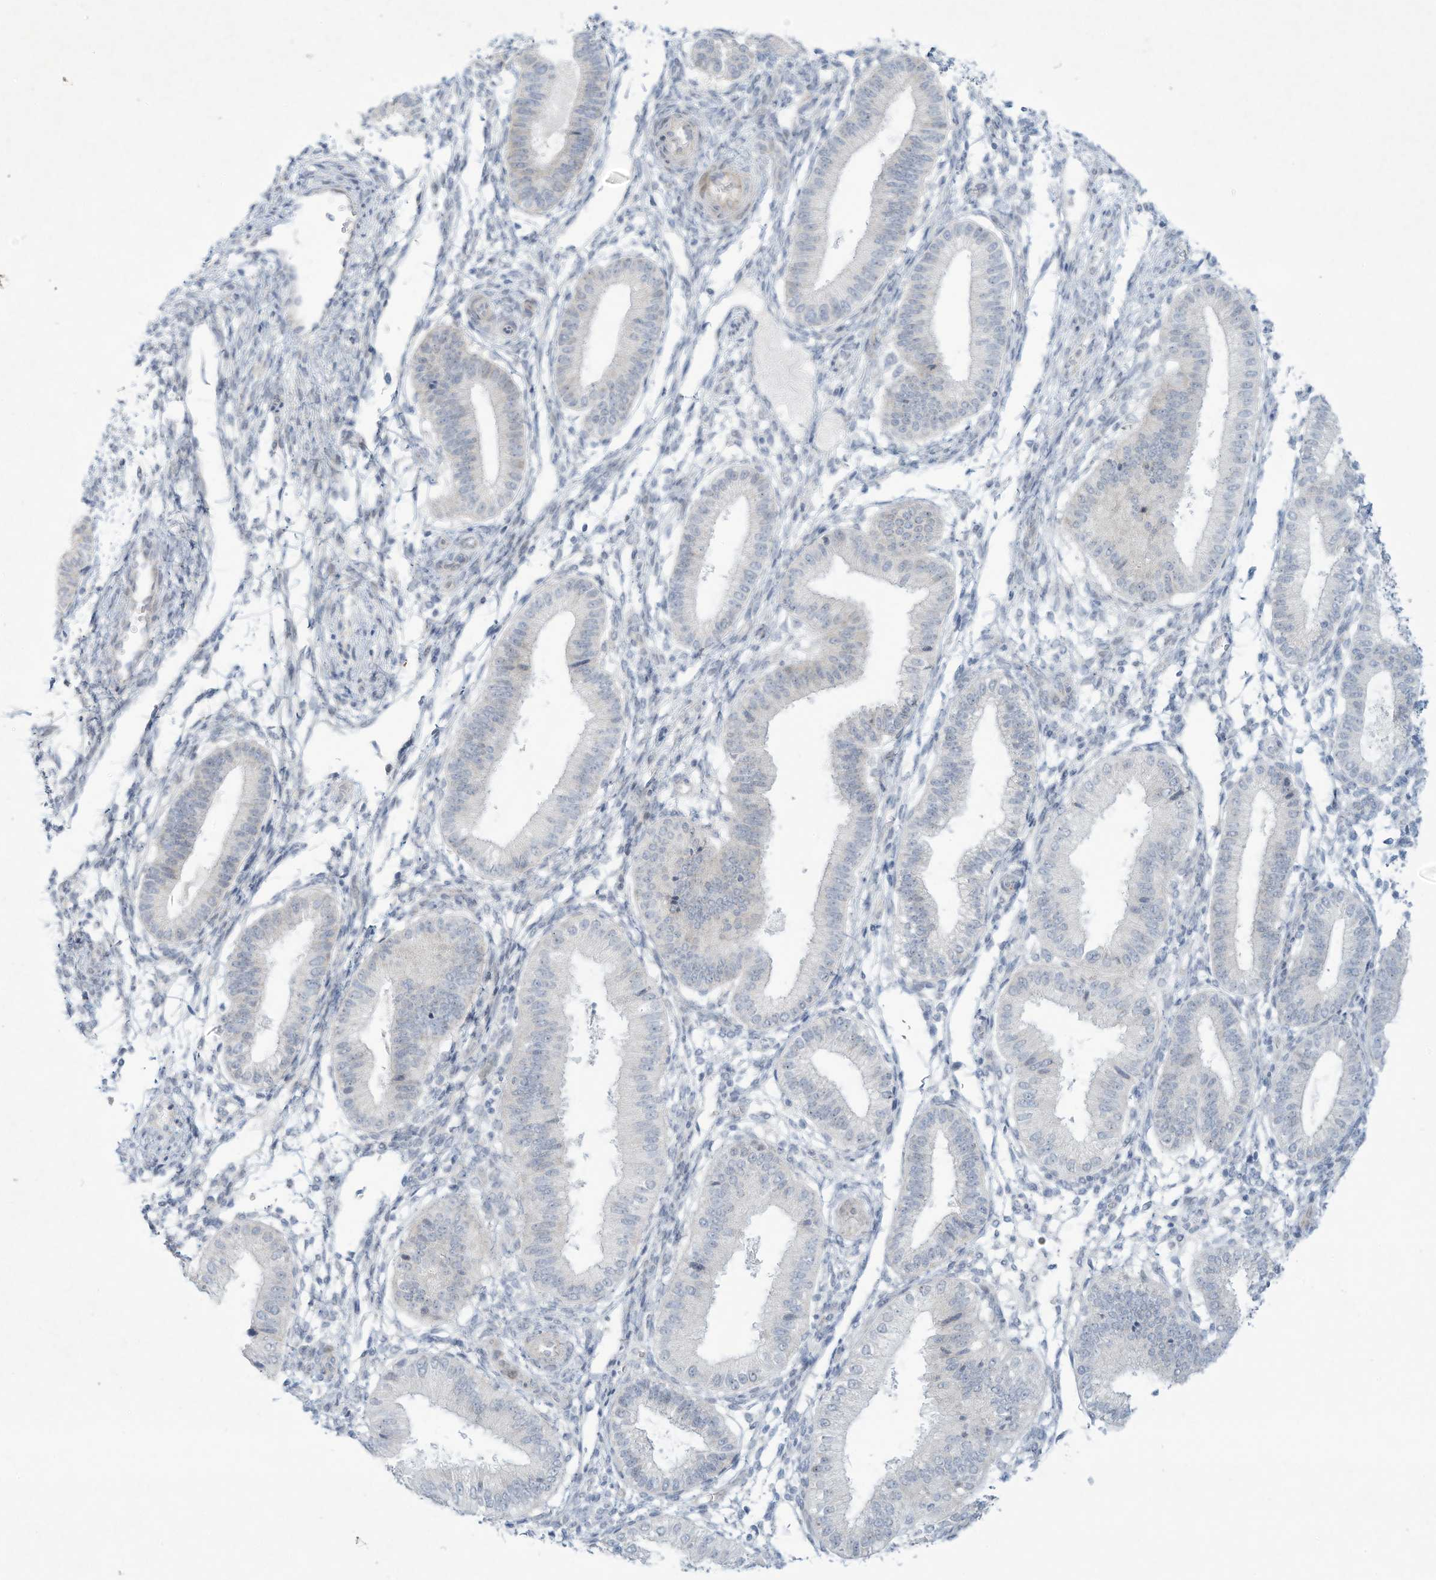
{"staining": {"intensity": "negative", "quantity": "none", "location": "none"}, "tissue": "endometrium", "cell_type": "Cells in endometrial stroma", "image_type": "normal", "snomed": [{"axis": "morphology", "description": "Normal tissue, NOS"}, {"axis": "topography", "description": "Endometrium"}], "caption": "The micrograph demonstrates no staining of cells in endometrial stroma in benign endometrium. (DAB (3,3'-diaminobenzidine) immunohistochemistry (IHC) with hematoxylin counter stain).", "gene": "PAX6", "patient": {"sex": "female", "age": 39}}